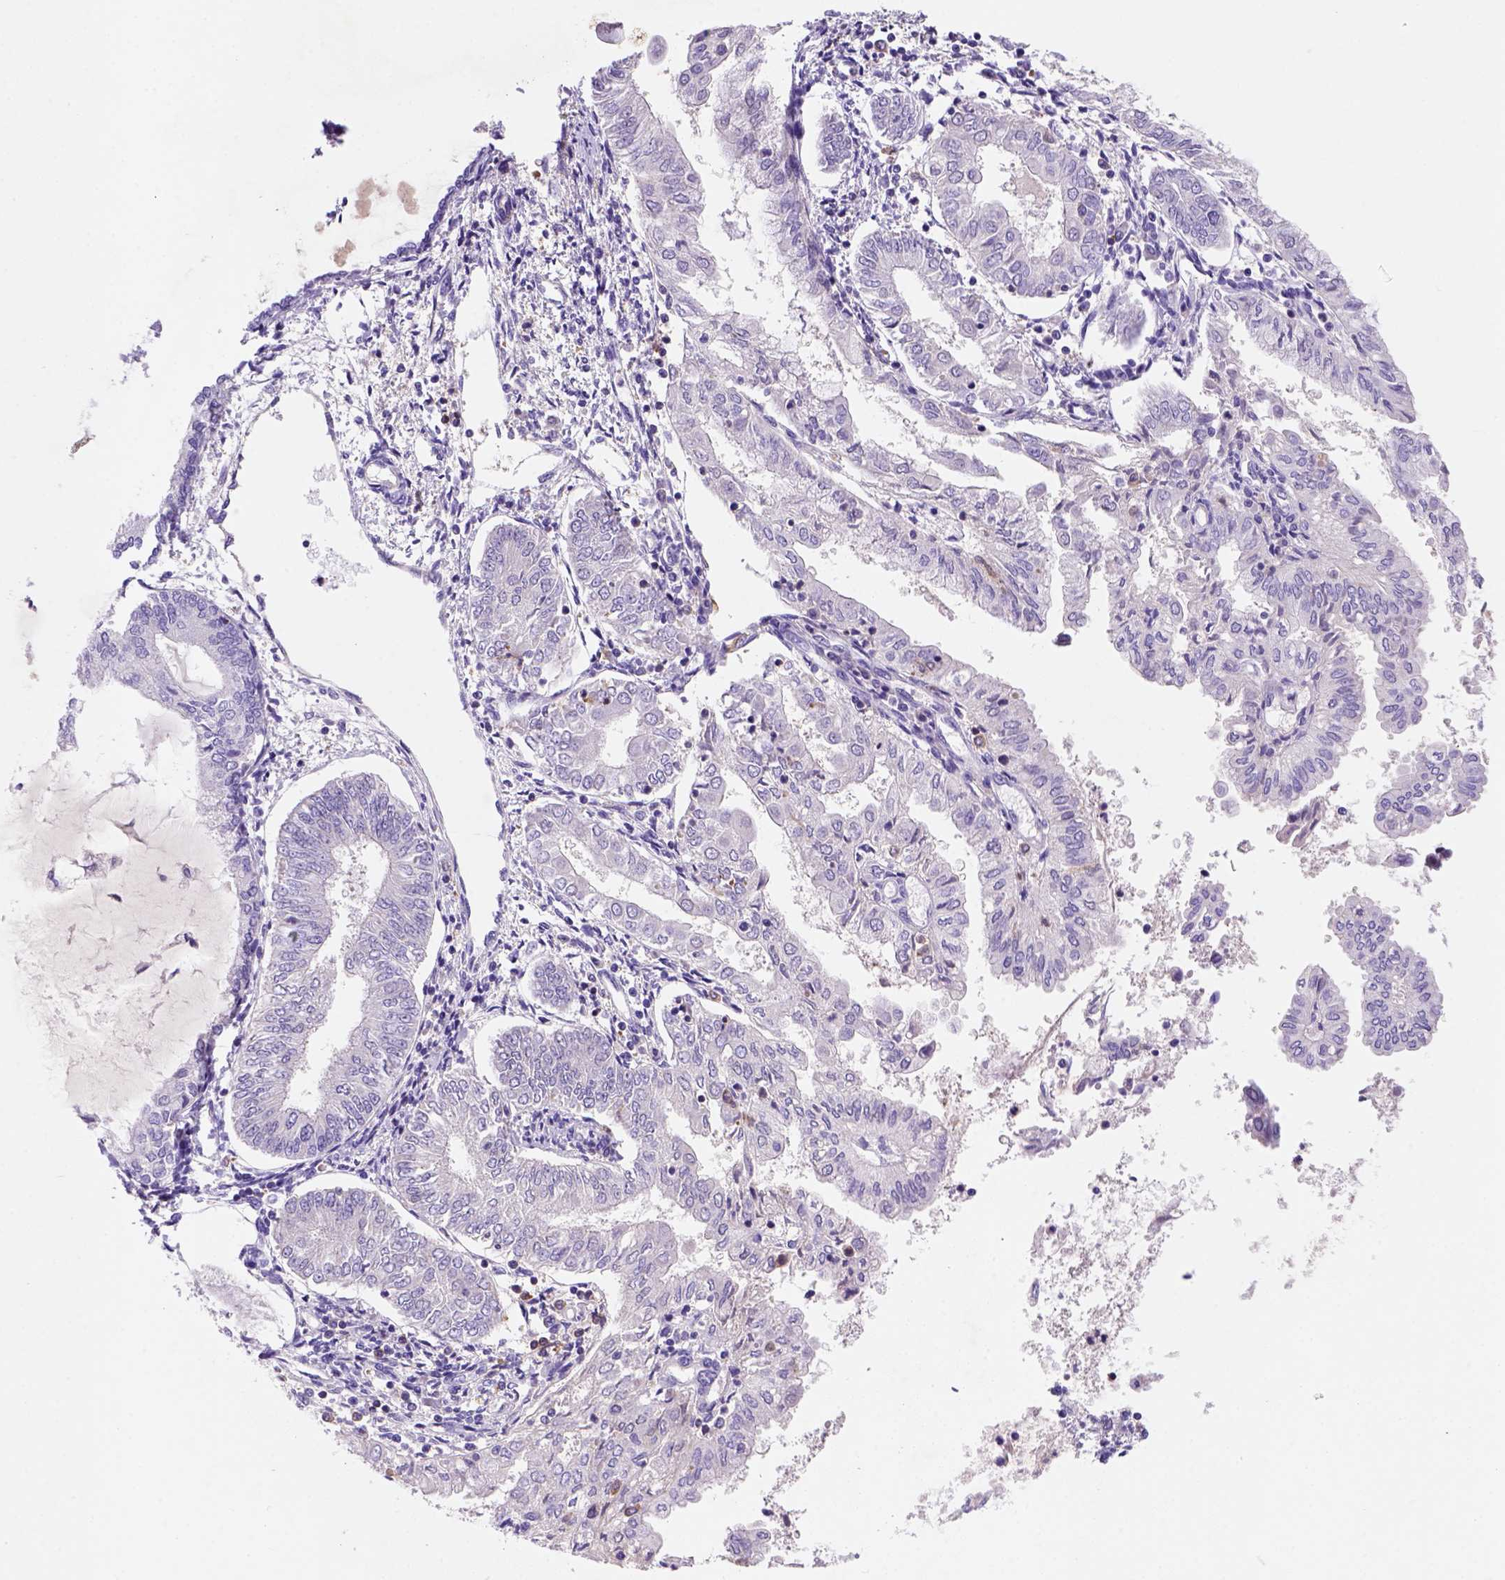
{"staining": {"intensity": "negative", "quantity": "none", "location": "none"}, "tissue": "endometrial cancer", "cell_type": "Tumor cells", "image_type": "cancer", "snomed": [{"axis": "morphology", "description": "Adenocarcinoma, NOS"}, {"axis": "topography", "description": "Endometrium"}], "caption": "This is a histopathology image of IHC staining of adenocarcinoma (endometrial), which shows no positivity in tumor cells. The staining is performed using DAB (3,3'-diaminobenzidine) brown chromogen with nuclei counter-stained in using hematoxylin.", "gene": "INPP5D", "patient": {"sex": "female", "age": 68}}